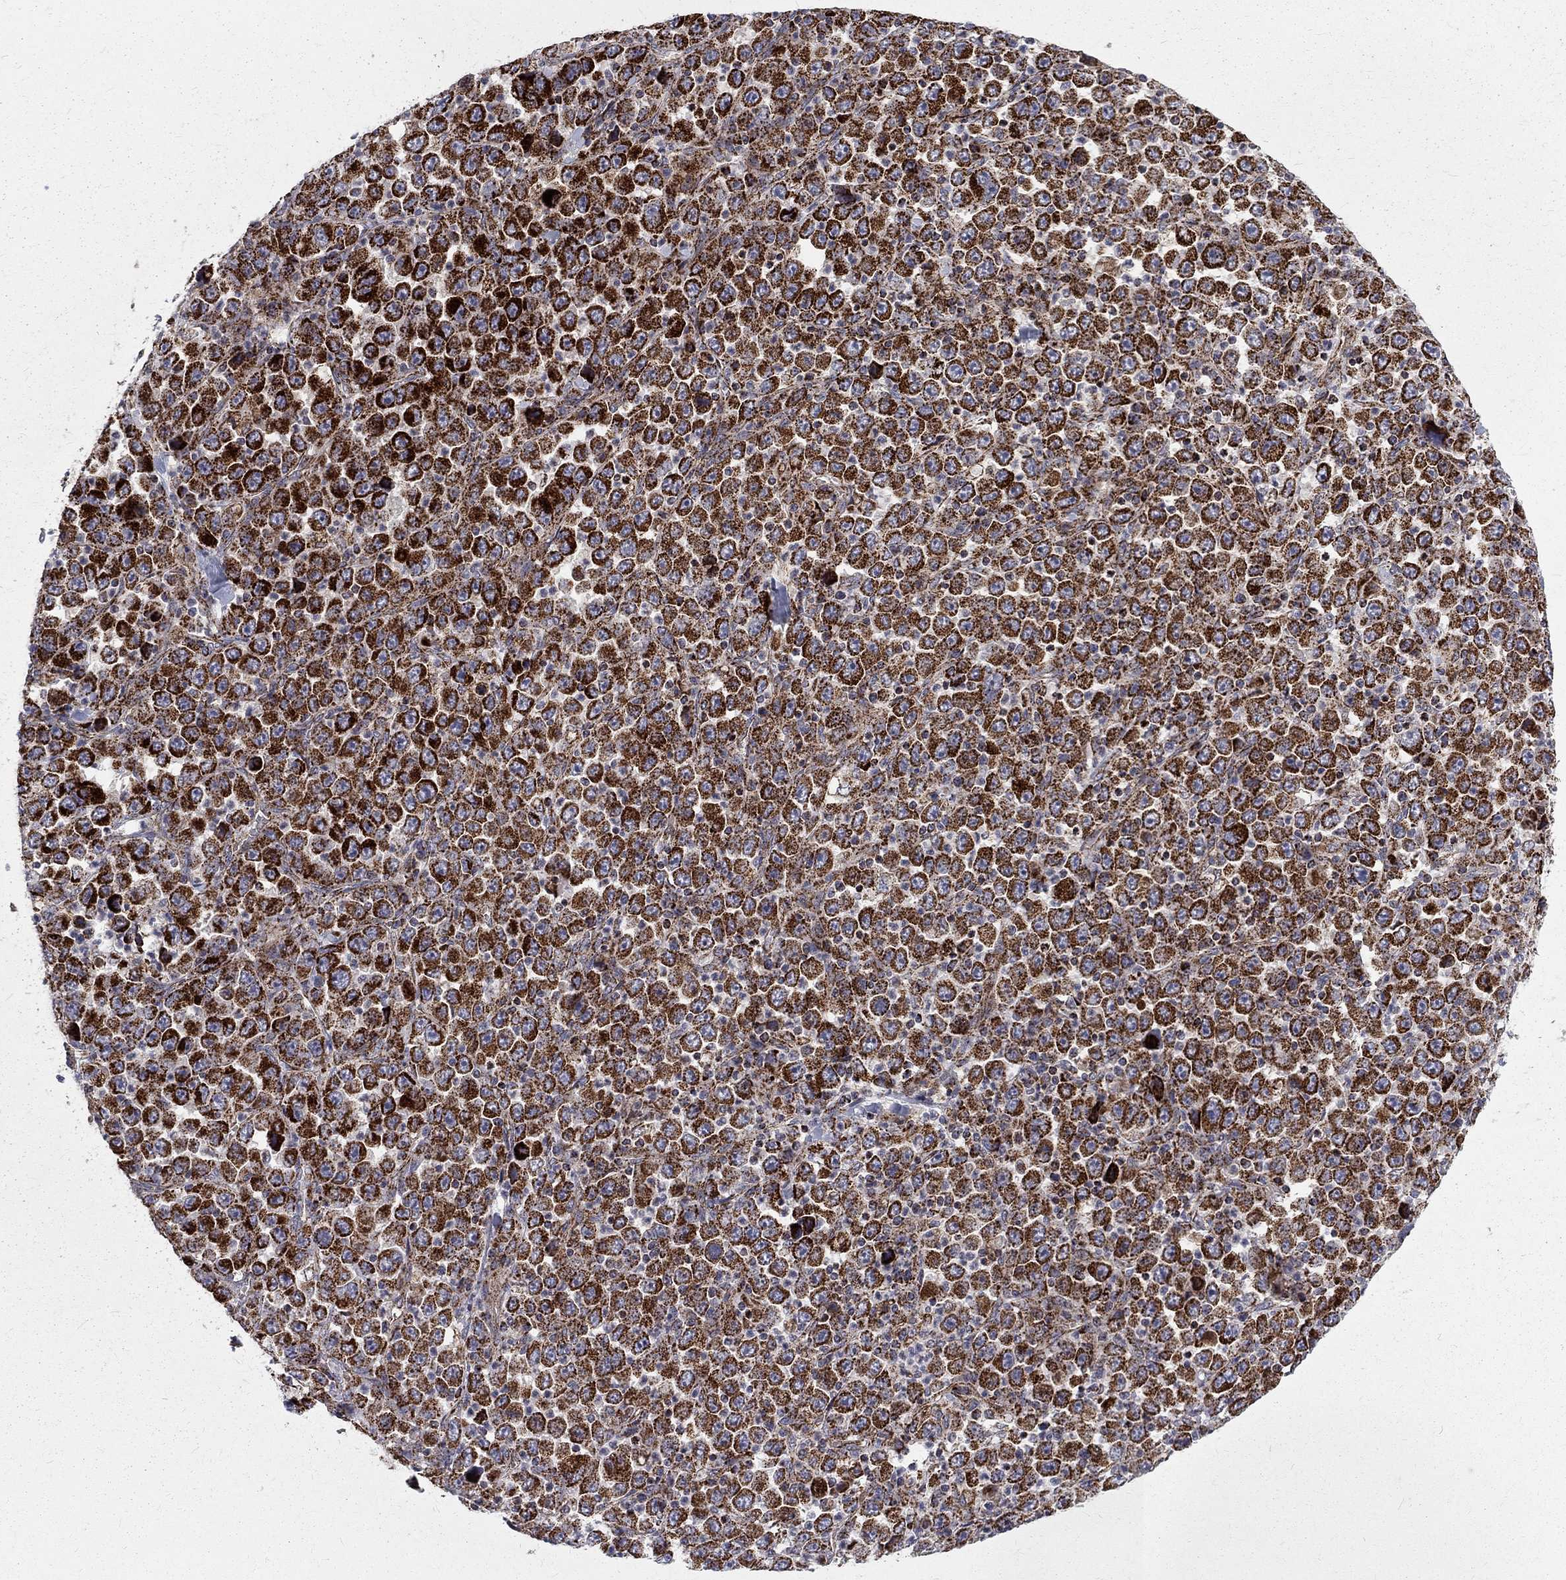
{"staining": {"intensity": "strong", "quantity": ">75%", "location": "cytoplasmic/membranous"}, "tissue": "stomach cancer", "cell_type": "Tumor cells", "image_type": "cancer", "snomed": [{"axis": "morphology", "description": "Normal tissue, NOS"}, {"axis": "morphology", "description": "Adenocarcinoma, NOS"}, {"axis": "topography", "description": "Stomach, upper"}, {"axis": "topography", "description": "Stomach"}], "caption": "Stomach cancer (adenocarcinoma) stained with DAB IHC reveals high levels of strong cytoplasmic/membranous positivity in approximately >75% of tumor cells. Nuclei are stained in blue.", "gene": "ALDH1B1", "patient": {"sex": "male", "age": 59}}